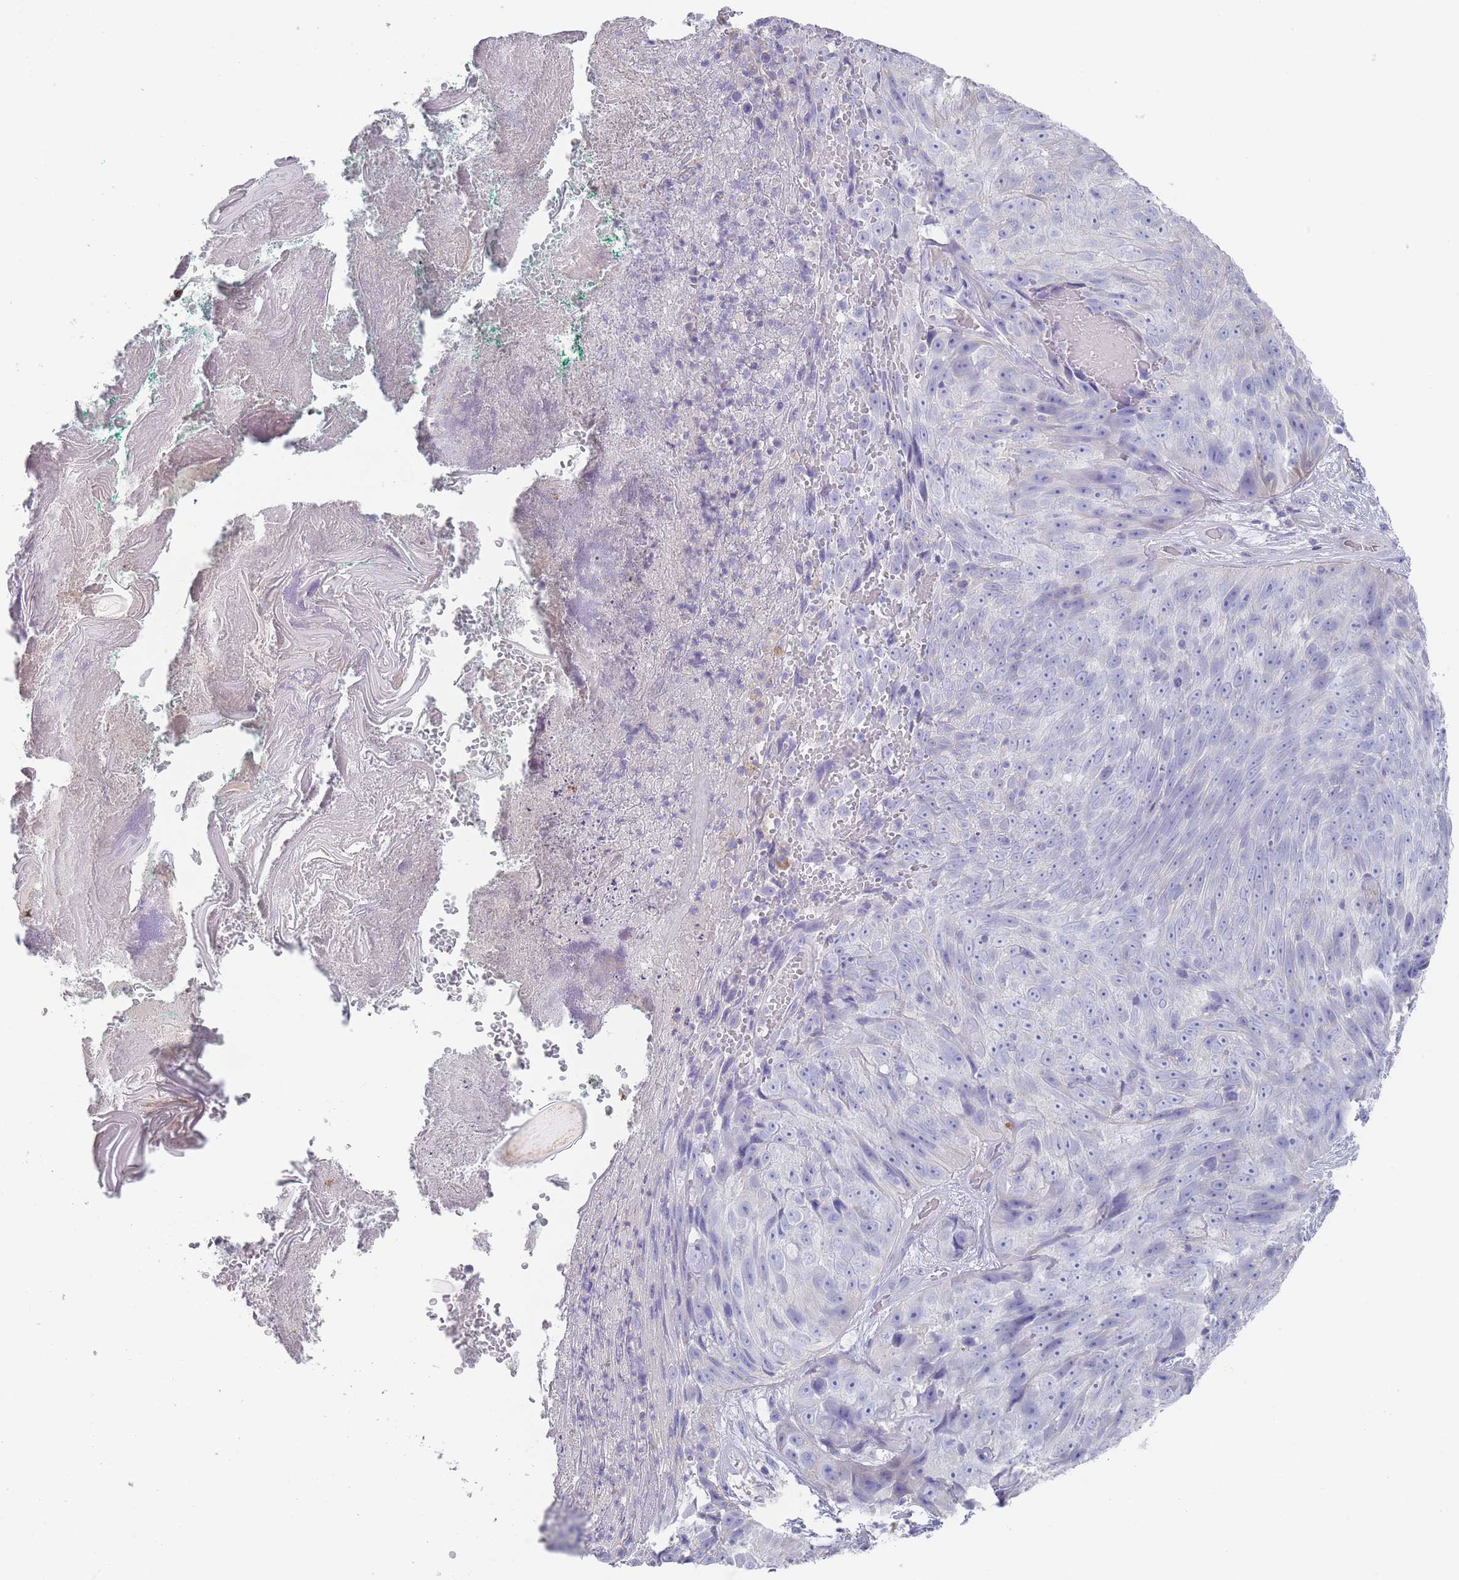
{"staining": {"intensity": "negative", "quantity": "none", "location": "none"}, "tissue": "skin cancer", "cell_type": "Tumor cells", "image_type": "cancer", "snomed": [{"axis": "morphology", "description": "Squamous cell carcinoma, NOS"}, {"axis": "topography", "description": "Skin"}], "caption": "Protein analysis of skin cancer (squamous cell carcinoma) demonstrates no significant positivity in tumor cells. The staining is performed using DAB brown chromogen with nuclei counter-stained in using hematoxylin.", "gene": "SCCPDH", "patient": {"sex": "female", "age": 87}}